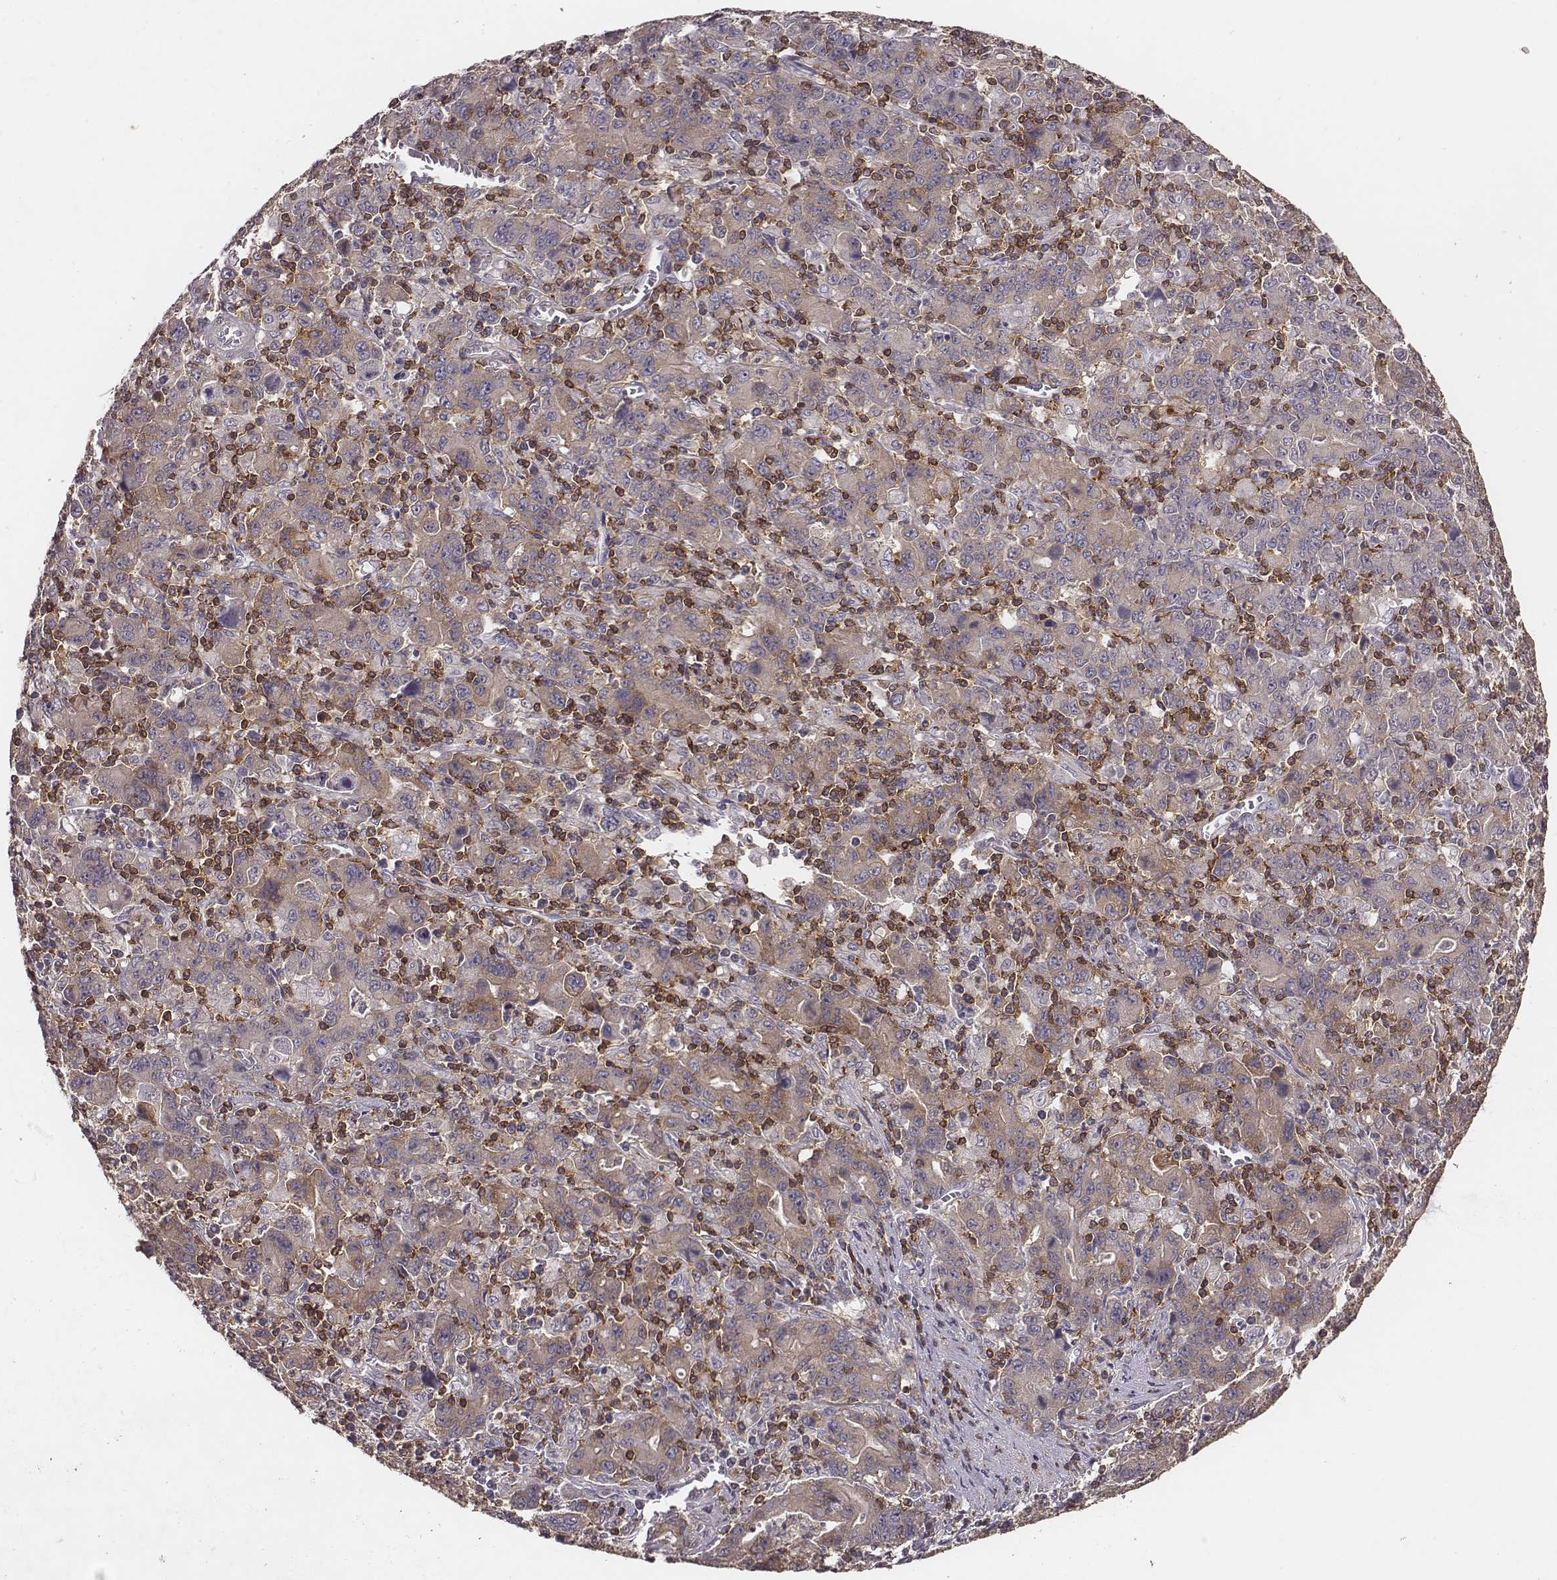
{"staining": {"intensity": "negative", "quantity": "none", "location": "none"}, "tissue": "stomach cancer", "cell_type": "Tumor cells", "image_type": "cancer", "snomed": [{"axis": "morphology", "description": "Adenocarcinoma, NOS"}, {"axis": "topography", "description": "Stomach, upper"}], "caption": "Immunohistochemistry micrograph of human stomach adenocarcinoma stained for a protein (brown), which demonstrates no positivity in tumor cells. Nuclei are stained in blue.", "gene": "PILRA", "patient": {"sex": "male", "age": 69}}